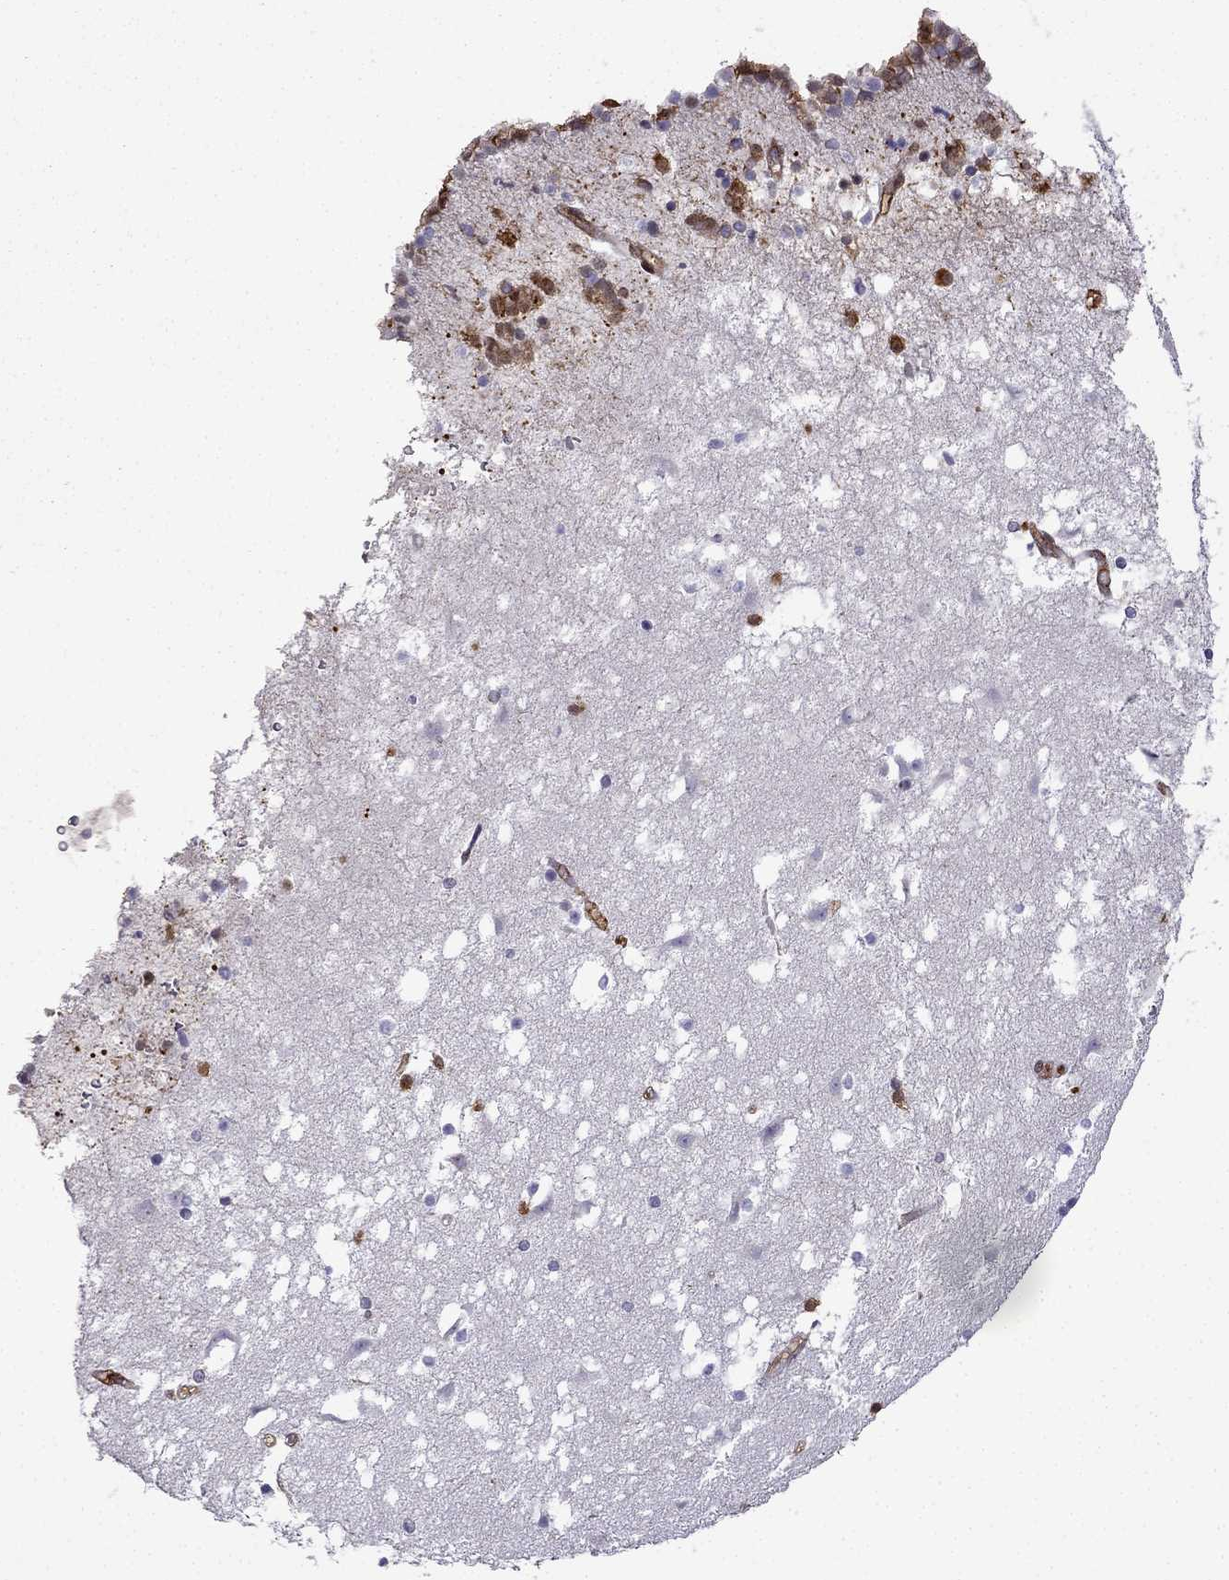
{"staining": {"intensity": "strong", "quantity": "<25%", "location": "cytoplasmic/membranous"}, "tissue": "caudate", "cell_type": "Glial cells", "image_type": "normal", "snomed": [{"axis": "morphology", "description": "Normal tissue, NOS"}, {"axis": "topography", "description": "Lateral ventricle wall"}], "caption": "A brown stain highlights strong cytoplasmic/membranous staining of a protein in glial cells of normal caudate.", "gene": "MAP4", "patient": {"sex": "female", "age": 42}}